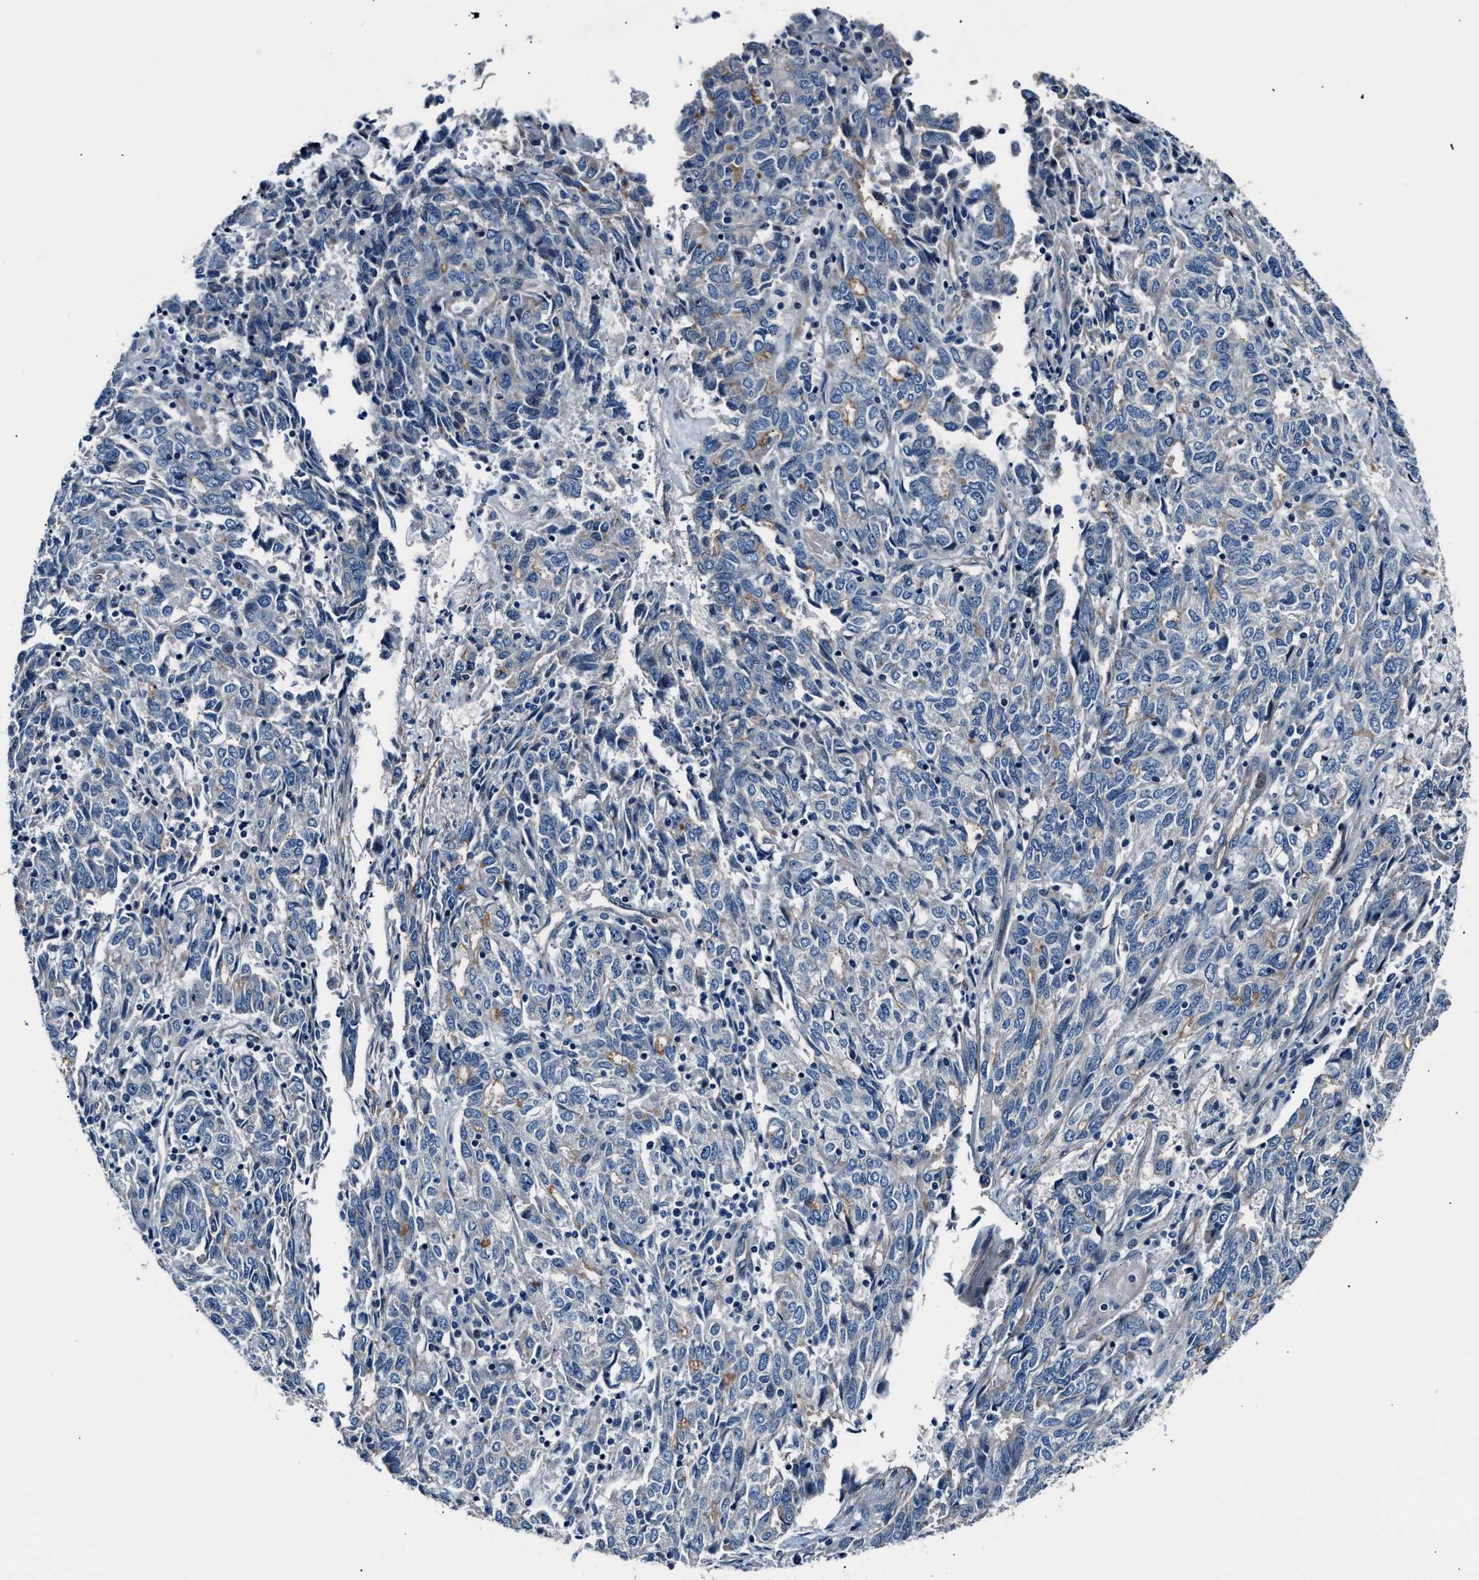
{"staining": {"intensity": "negative", "quantity": "none", "location": "none"}, "tissue": "endometrial cancer", "cell_type": "Tumor cells", "image_type": "cancer", "snomed": [{"axis": "morphology", "description": "Adenocarcinoma, NOS"}, {"axis": "topography", "description": "Endometrium"}], "caption": "Endometrial adenocarcinoma was stained to show a protein in brown. There is no significant expression in tumor cells. The staining is performed using DAB brown chromogen with nuclei counter-stained in using hematoxylin.", "gene": "MPDZ", "patient": {"sex": "female", "age": 80}}